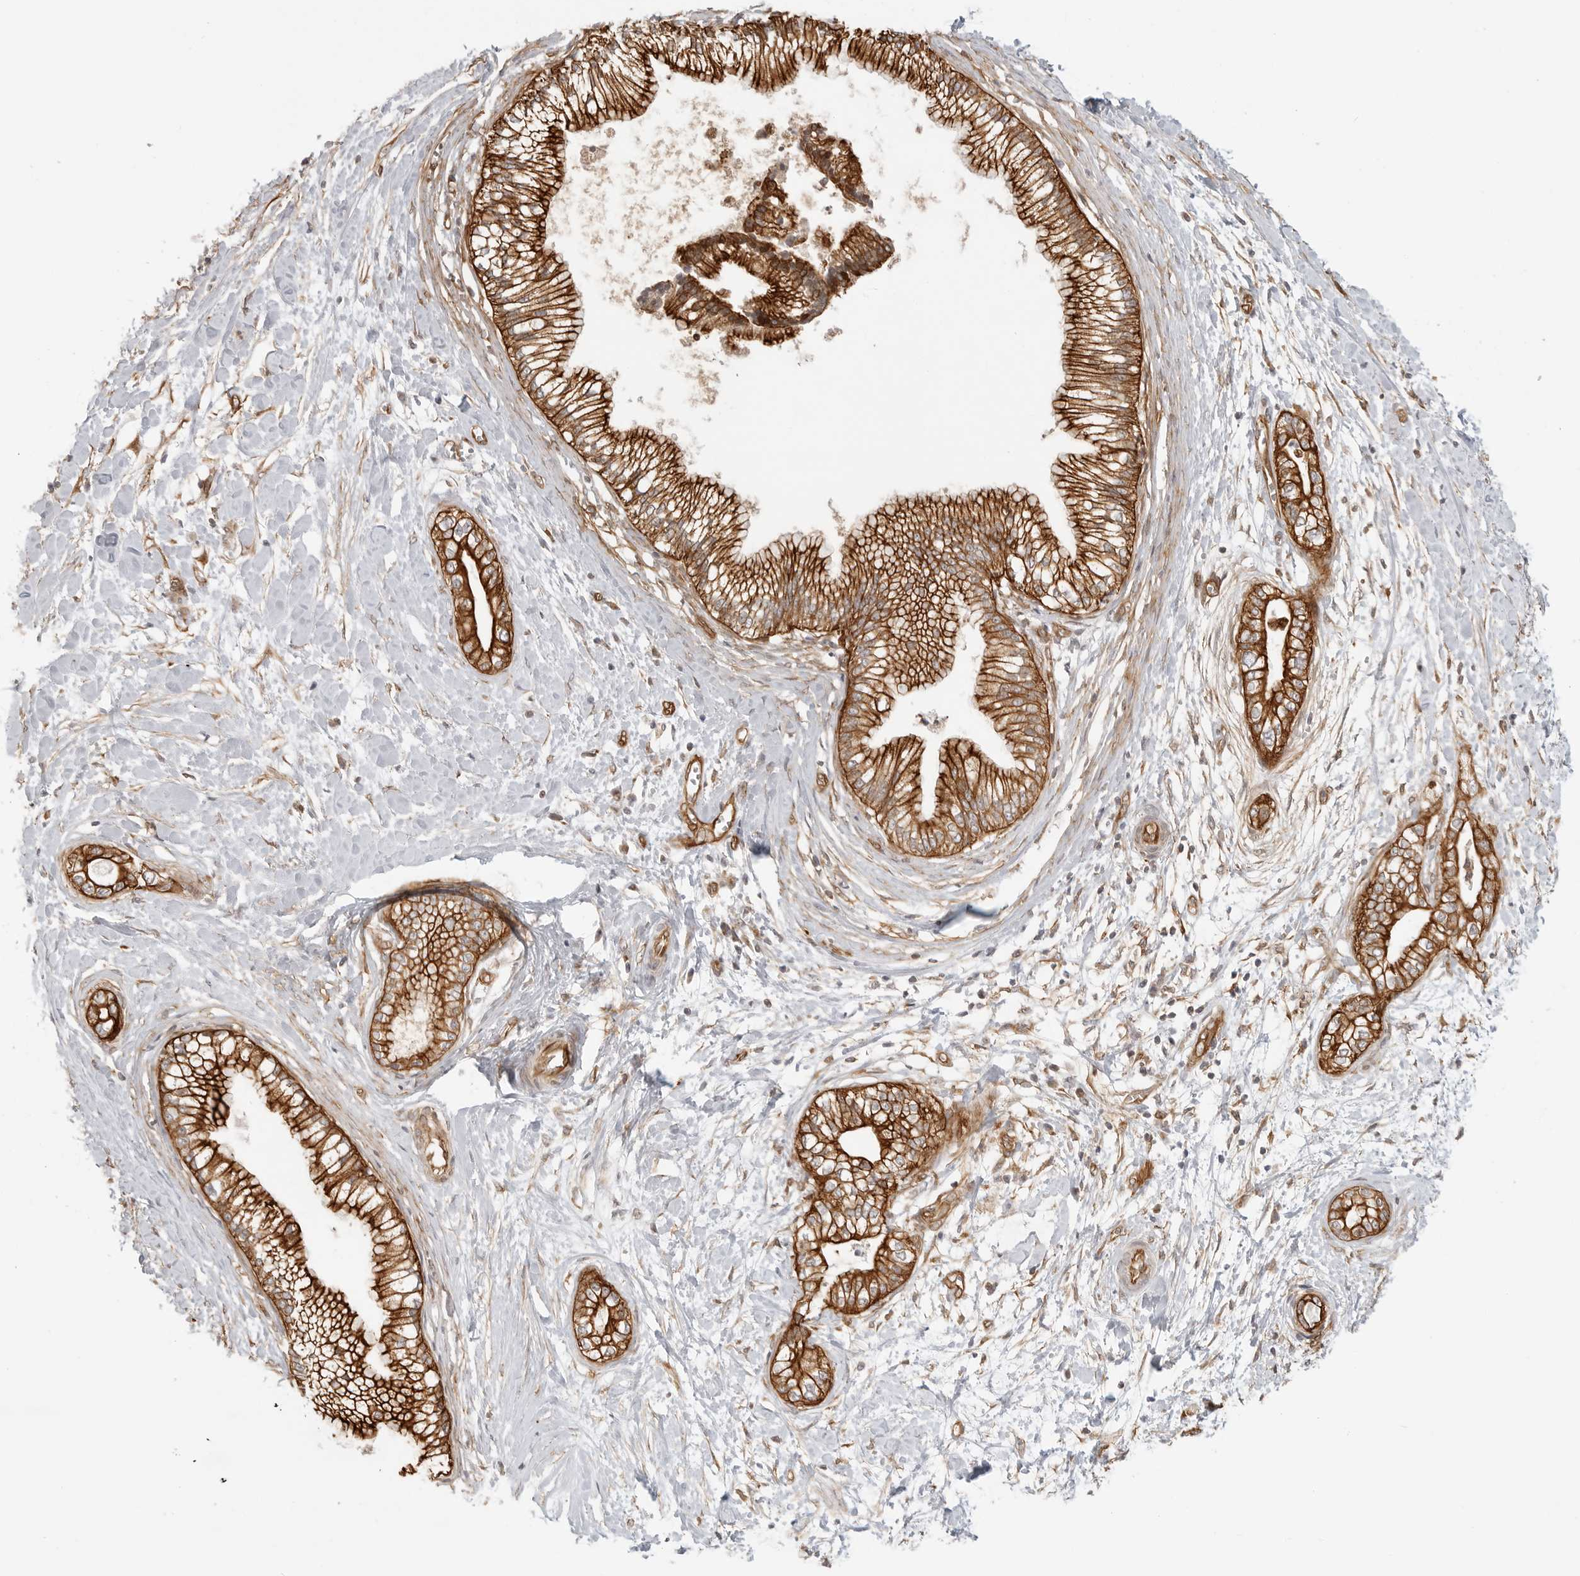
{"staining": {"intensity": "strong", "quantity": ">75%", "location": "cytoplasmic/membranous"}, "tissue": "pancreatic cancer", "cell_type": "Tumor cells", "image_type": "cancer", "snomed": [{"axis": "morphology", "description": "Adenocarcinoma, NOS"}, {"axis": "topography", "description": "Pancreas"}], "caption": "Strong cytoplasmic/membranous protein positivity is seen in about >75% of tumor cells in pancreatic cancer. Nuclei are stained in blue.", "gene": "ATOH7", "patient": {"sex": "male", "age": 68}}